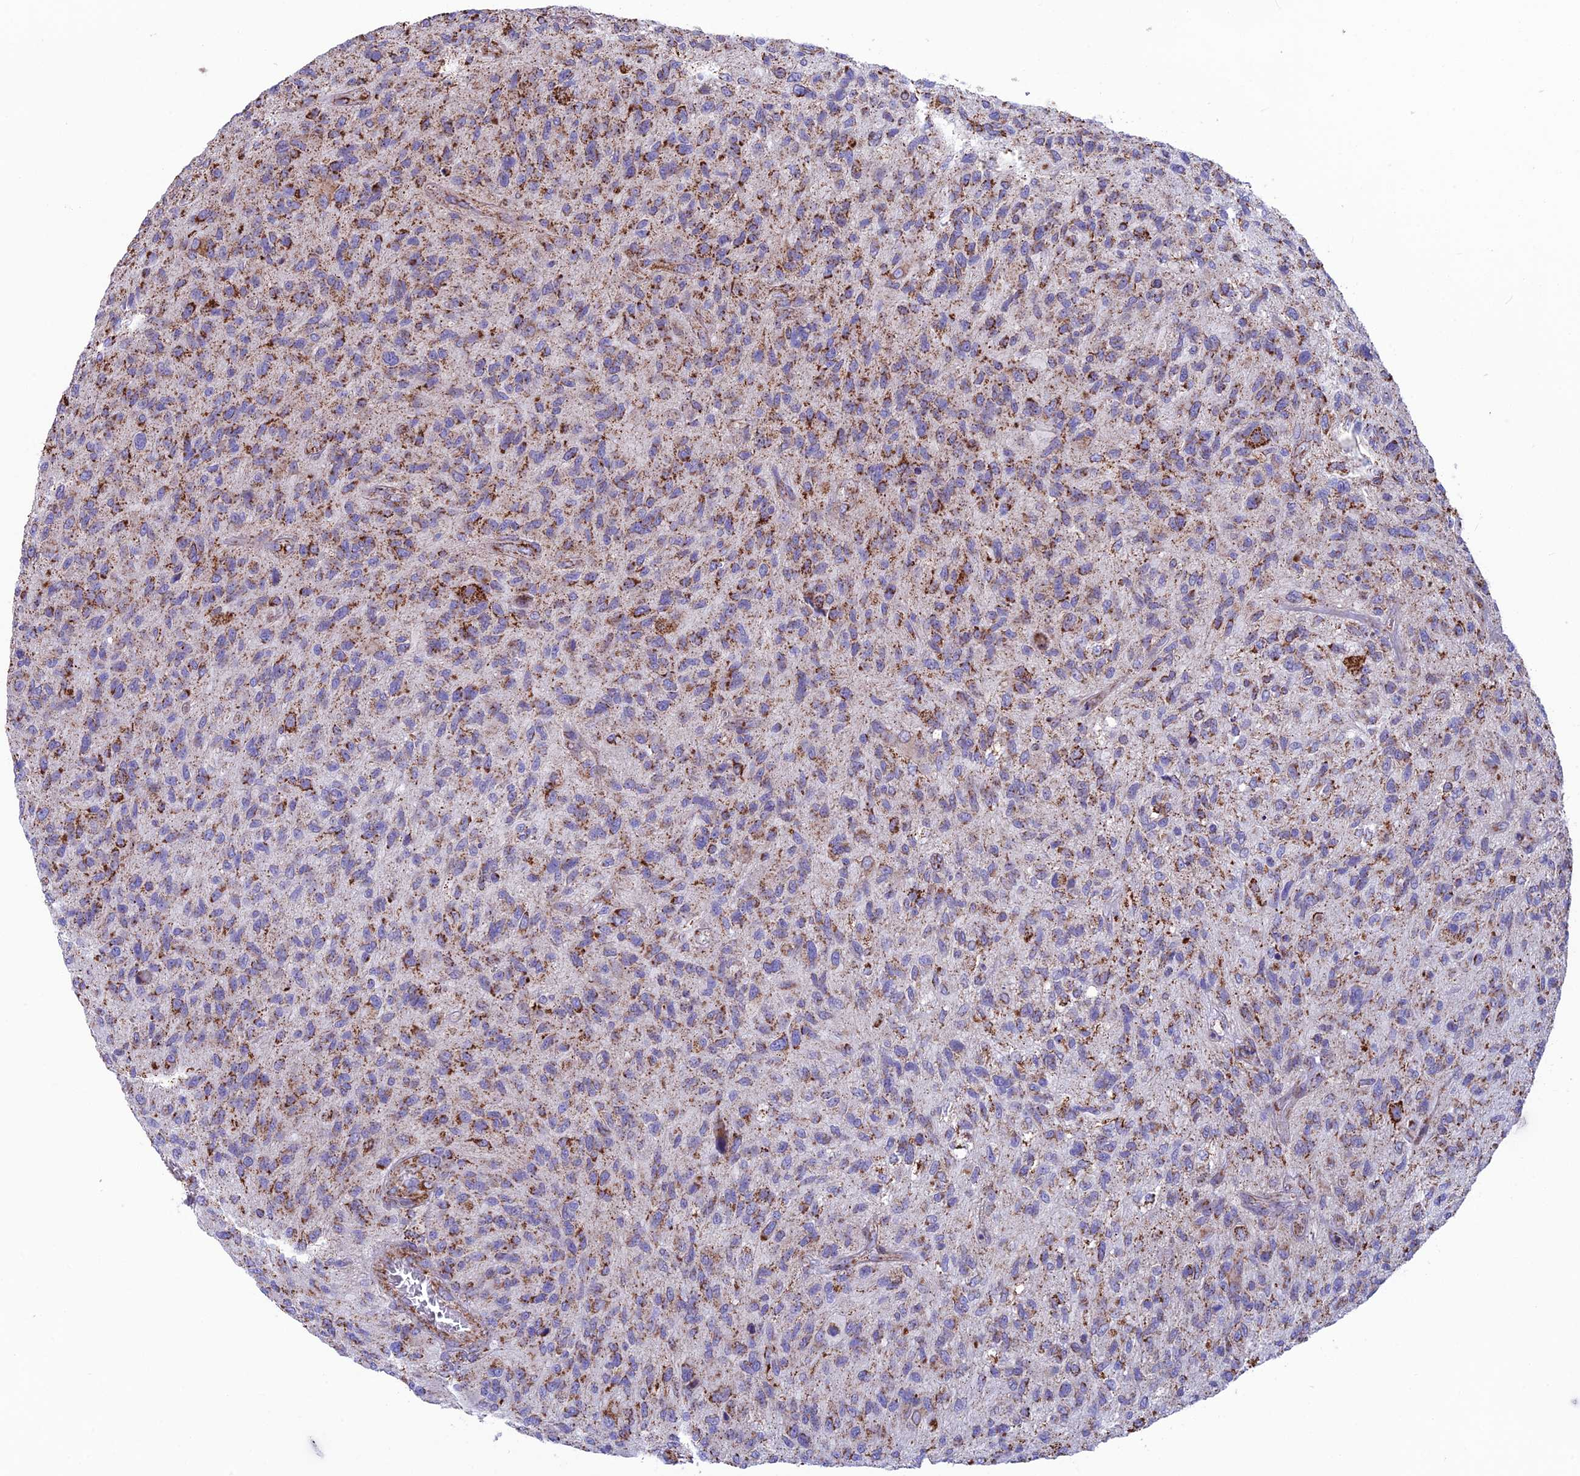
{"staining": {"intensity": "moderate", "quantity": "25%-75%", "location": "cytoplasmic/membranous"}, "tissue": "glioma", "cell_type": "Tumor cells", "image_type": "cancer", "snomed": [{"axis": "morphology", "description": "Glioma, malignant, High grade"}, {"axis": "topography", "description": "Brain"}], "caption": "Malignant high-grade glioma stained with immunohistochemistry reveals moderate cytoplasmic/membranous staining in approximately 25%-75% of tumor cells. (Stains: DAB in brown, nuclei in blue, Microscopy: brightfield microscopy at high magnification).", "gene": "CS", "patient": {"sex": "male", "age": 47}}